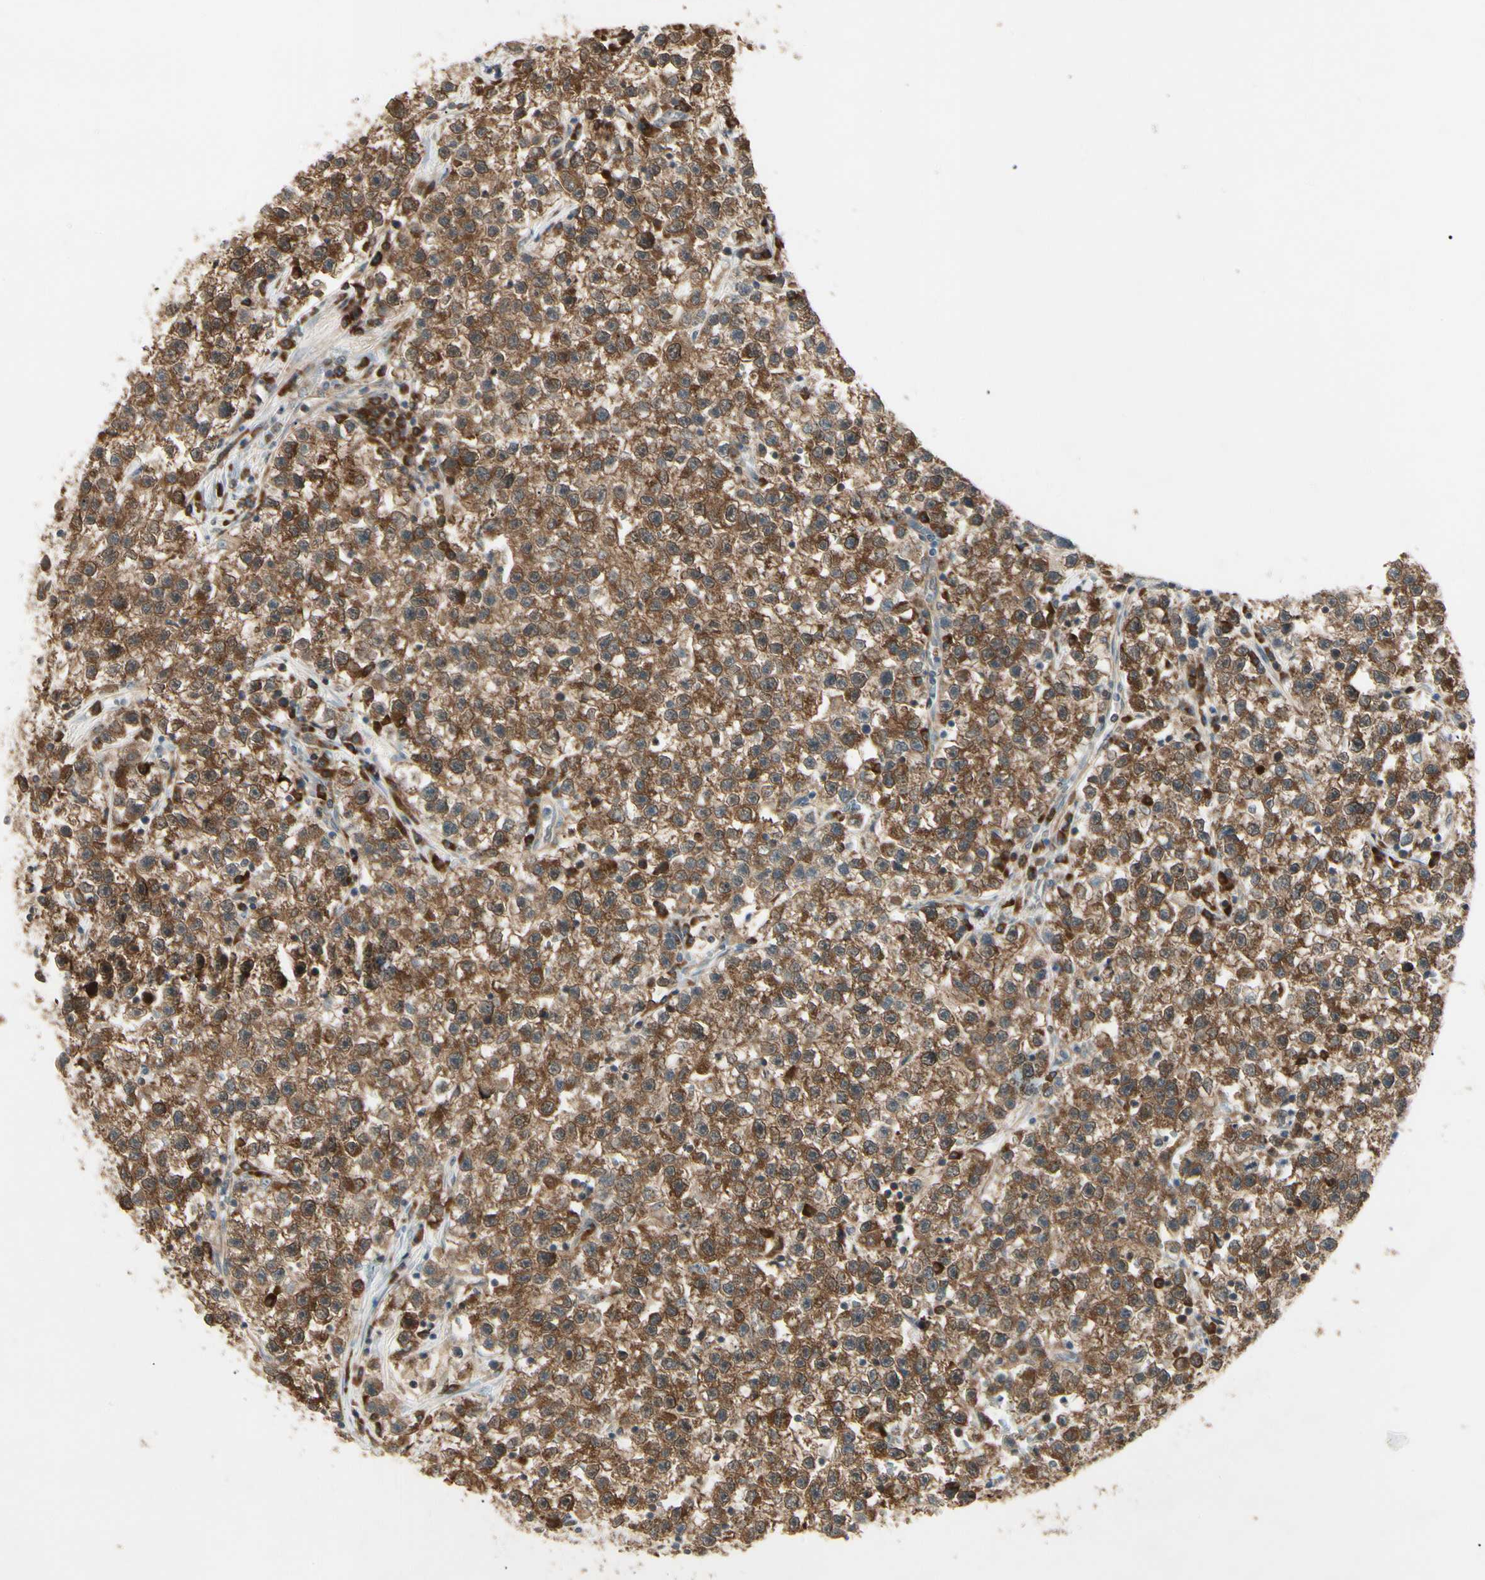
{"staining": {"intensity": "strong", "quantity": ">75%", "location": "cytoplasmic/membranous"}, "tissue": "testis cancer", "cell_type": "Tumor cells", "image_type": "cancer", "snomed": [{"axis": "morphology", "description": "Seminoma, NOS"}, {"axis": "topography", "description": "Testis"}], "caption": "IHC of human testis seminoma shows high levels of strong cytoplasmic/membranous positivity in about >75% of tumor cells.", "gene": "NME1-NME2", "patient": {"sex": "male", "age": 22}}